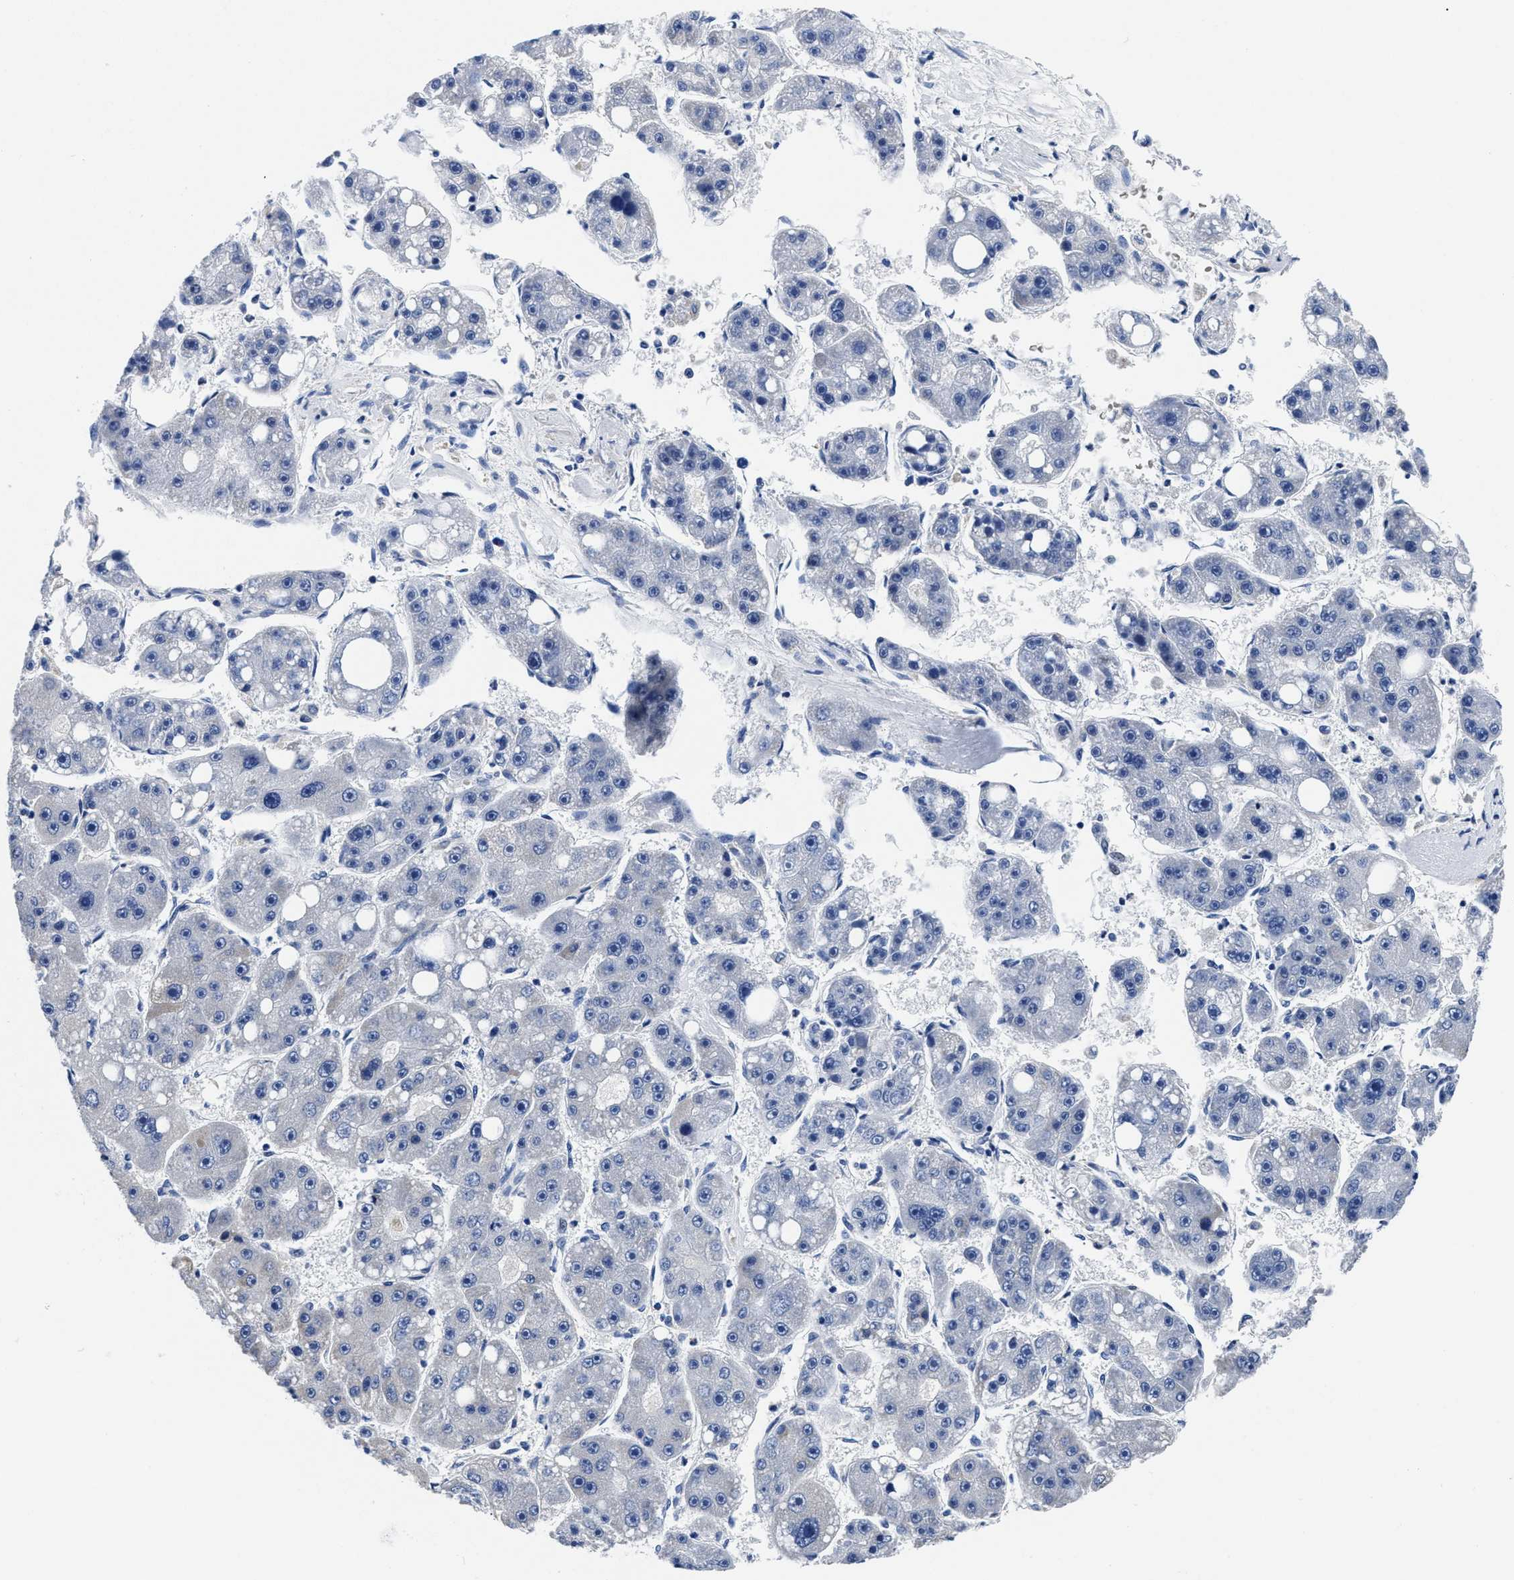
{"staining": {"intensity": "negative", "quantity": "none", "location": "none"}, "tissue": "liver cancer", "cell_type": "Tumor cells", "image_type": "cancer", "snomed": [{"axis": "morphology", "description": "Carcinoma, Hepatocellular, NOS"}, {"axis": "topography", "description": "Liver"}], "caption": "High magnification brightfield microscopy of hepatocellular carcinoma (liver) stained with DAB (brown) and counterstained with hematoxylin (blue): tumor cells show no significant staining.", "gene": "SLC35F1", "patient": {"sex": "female", "age": 61}}